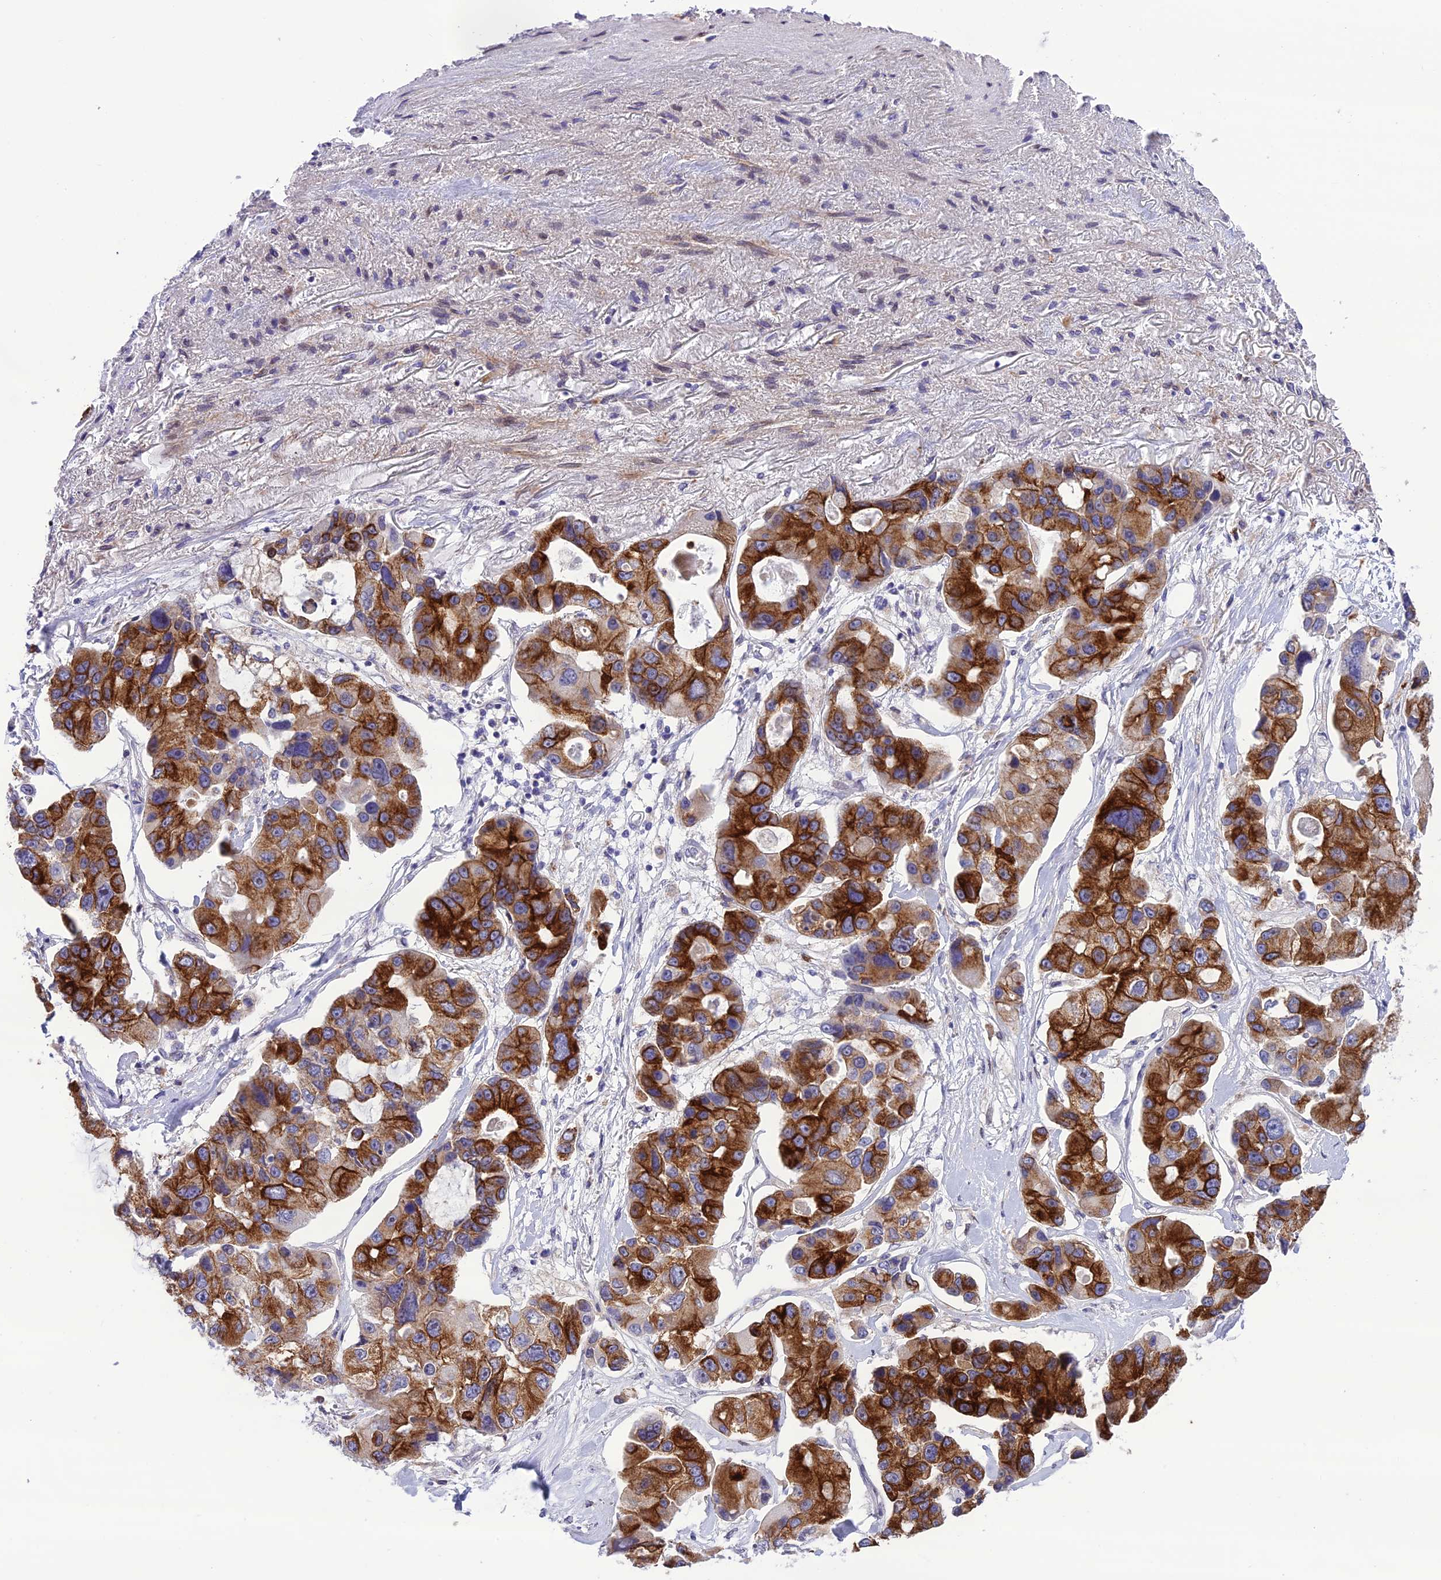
{"staining": {"intensity": "strong", "quantity": ">75%", "location": "cytoplasmic/membranous"}, "tissue": "lung cancer", "cell_type": "Tumor cells", "image_type": "cancer", "snomed": [{"axis": "morphology", "description": "Adenocarcinoma, NOS"}, {"axis": "topography", "description": "Lung"}], "caption": "A high amount of strong cytoplasmic/membranous expression is identified in approximately >75% of tumor cells in lung adenocarcinoma tissue.", "gene": "JMY", "patient": {"sex": "female", "age": 54}}